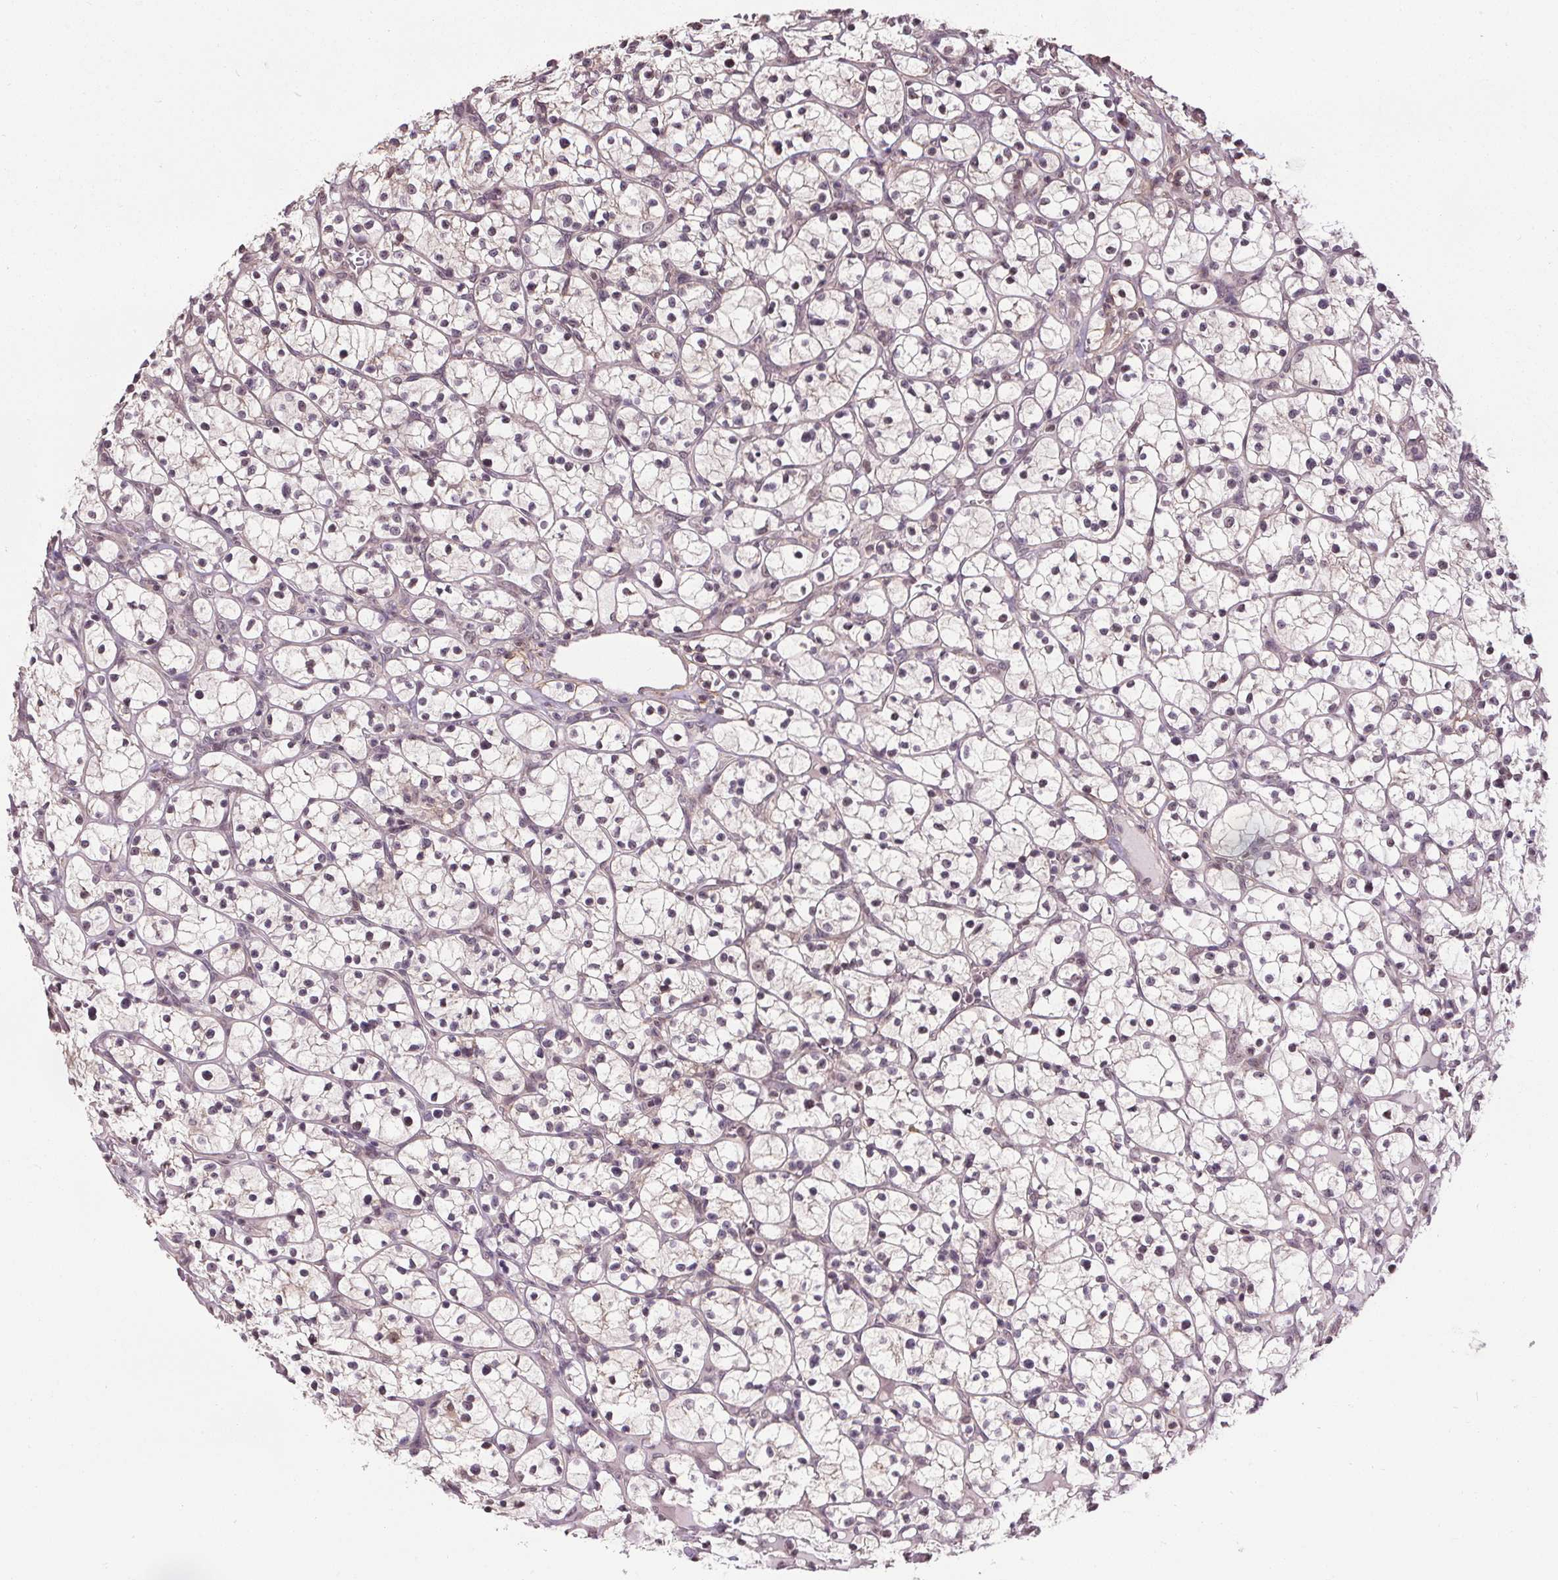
{"staining": {"intensity": "negative", "quantity": "none", "location": "none"}, "tissue": "renal cancer", "cell_type": "Tumor cells", "image_type": "cancer", "snomed": [{"axis": "morphology", "description": "Adenocarcinoma, NOS"}, {"axis": "topography", "description": "Kidney"}], "caption": "Immunohistochemistry (IHC) of human renal cancer displays no staining in tumor cells. (Brightfield microscopy of DAB immunohistochemistry (IHC) at high magnification).", "gene": "KIAA0232", "patient": {"sex": "female", "age": 64}}